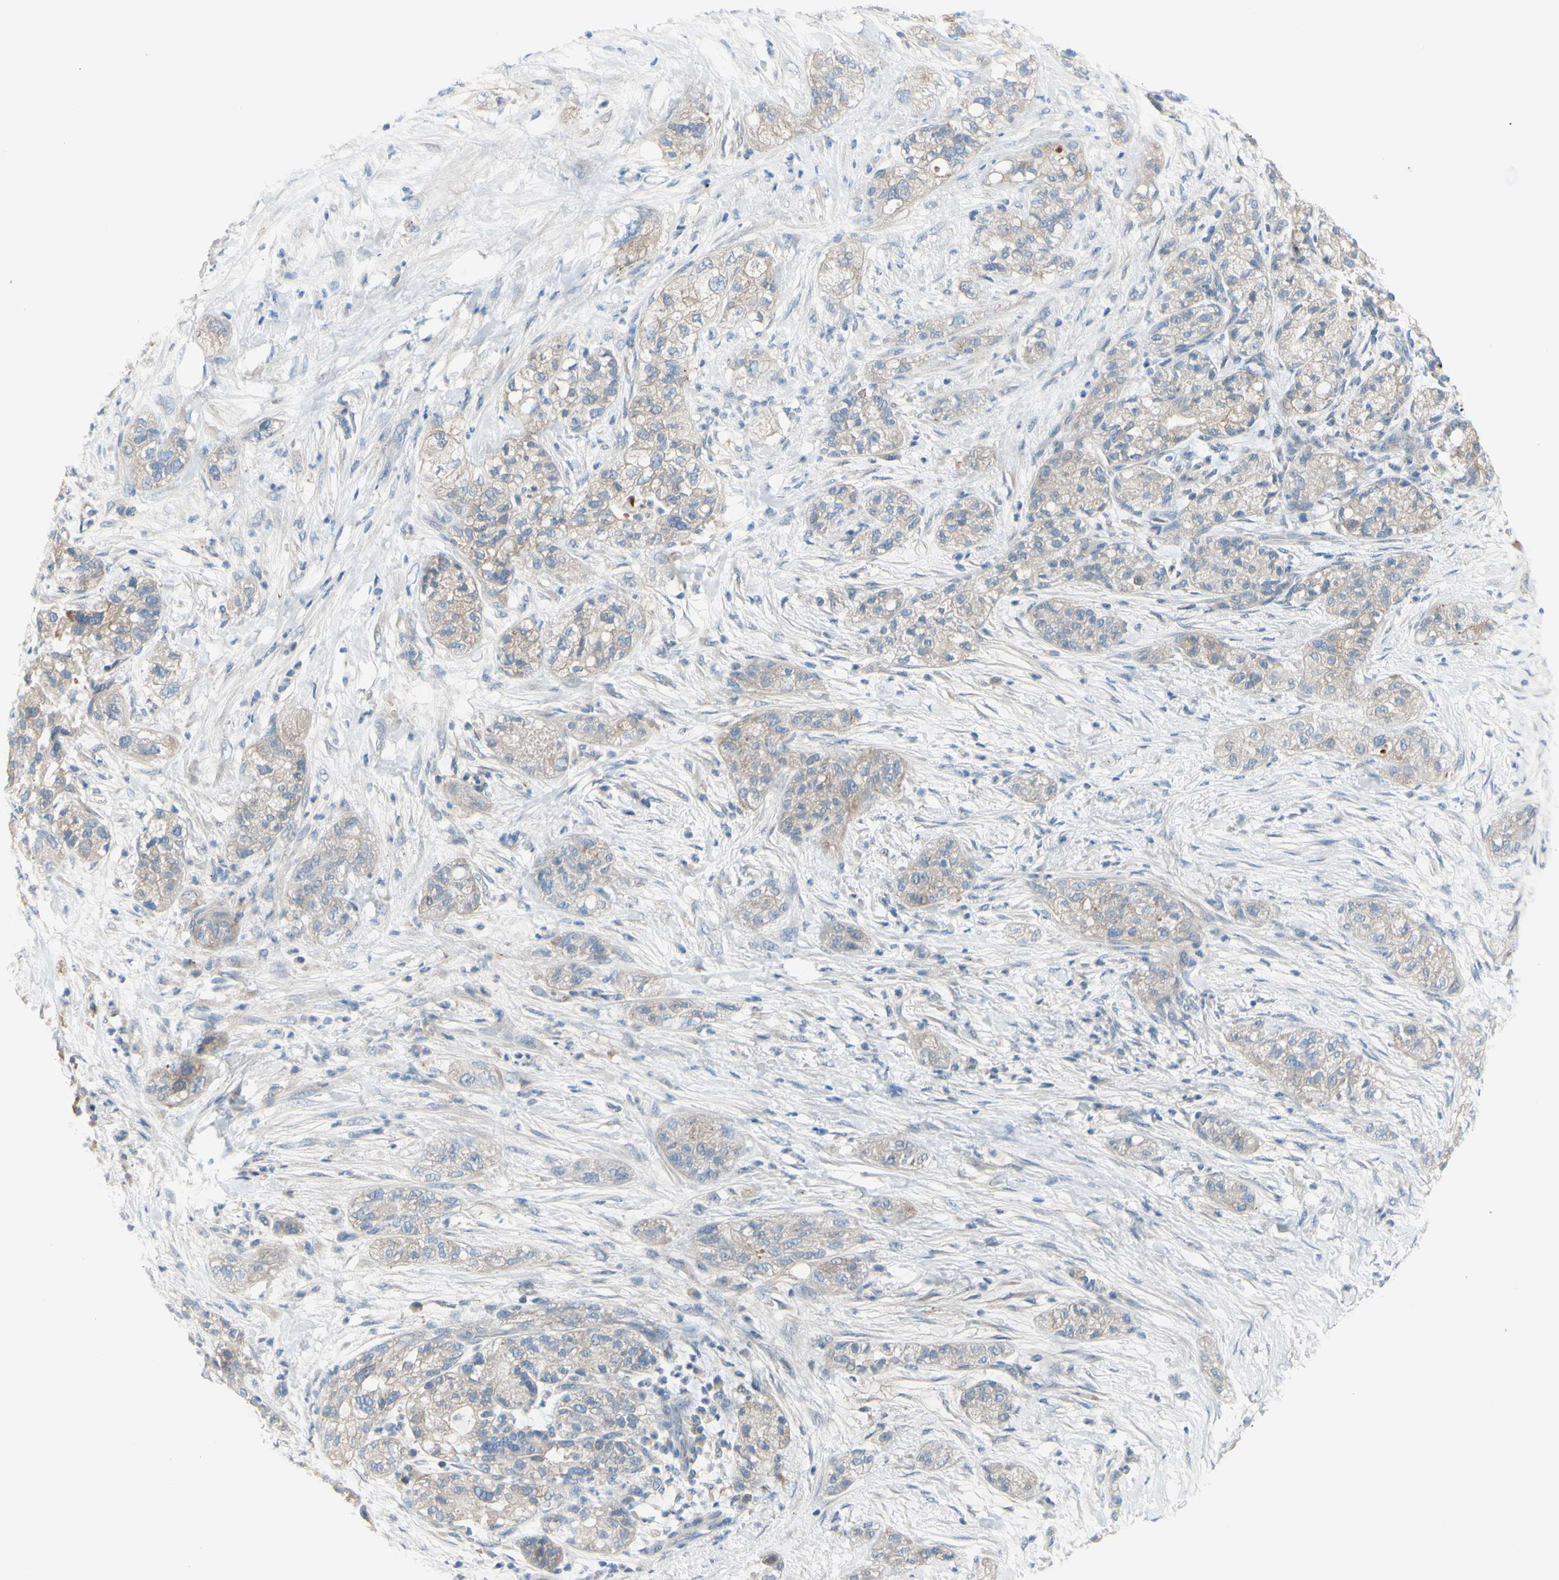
{"staining": {"intensity": "weak", "quantity": "25%-75%", "location": "cytoplasmic/membranous"}, "tissue": "pancreatic cancer", "cell_type": "Tumor cells", "image_type": "cancer", "snomed": [{"axis": "morphology", "description": "Adenocarcinoma, NOS"}, {"axis": "topography", "description": "Pancreas"}], "caption": "Immunohistochemistry (IHC) photomicrograph of neoplastic tissue: human pancreatic adenocarcinoma stained using immunohistochemistry exhibits low levels of weak protein expression localized specifically in the cytoplasmic/membranous of tumor cells, appearing as a cytoplasmic/membranous brown color.", "gene": "TMEM59L", "patient": {"sex": "female", "age": 78}}